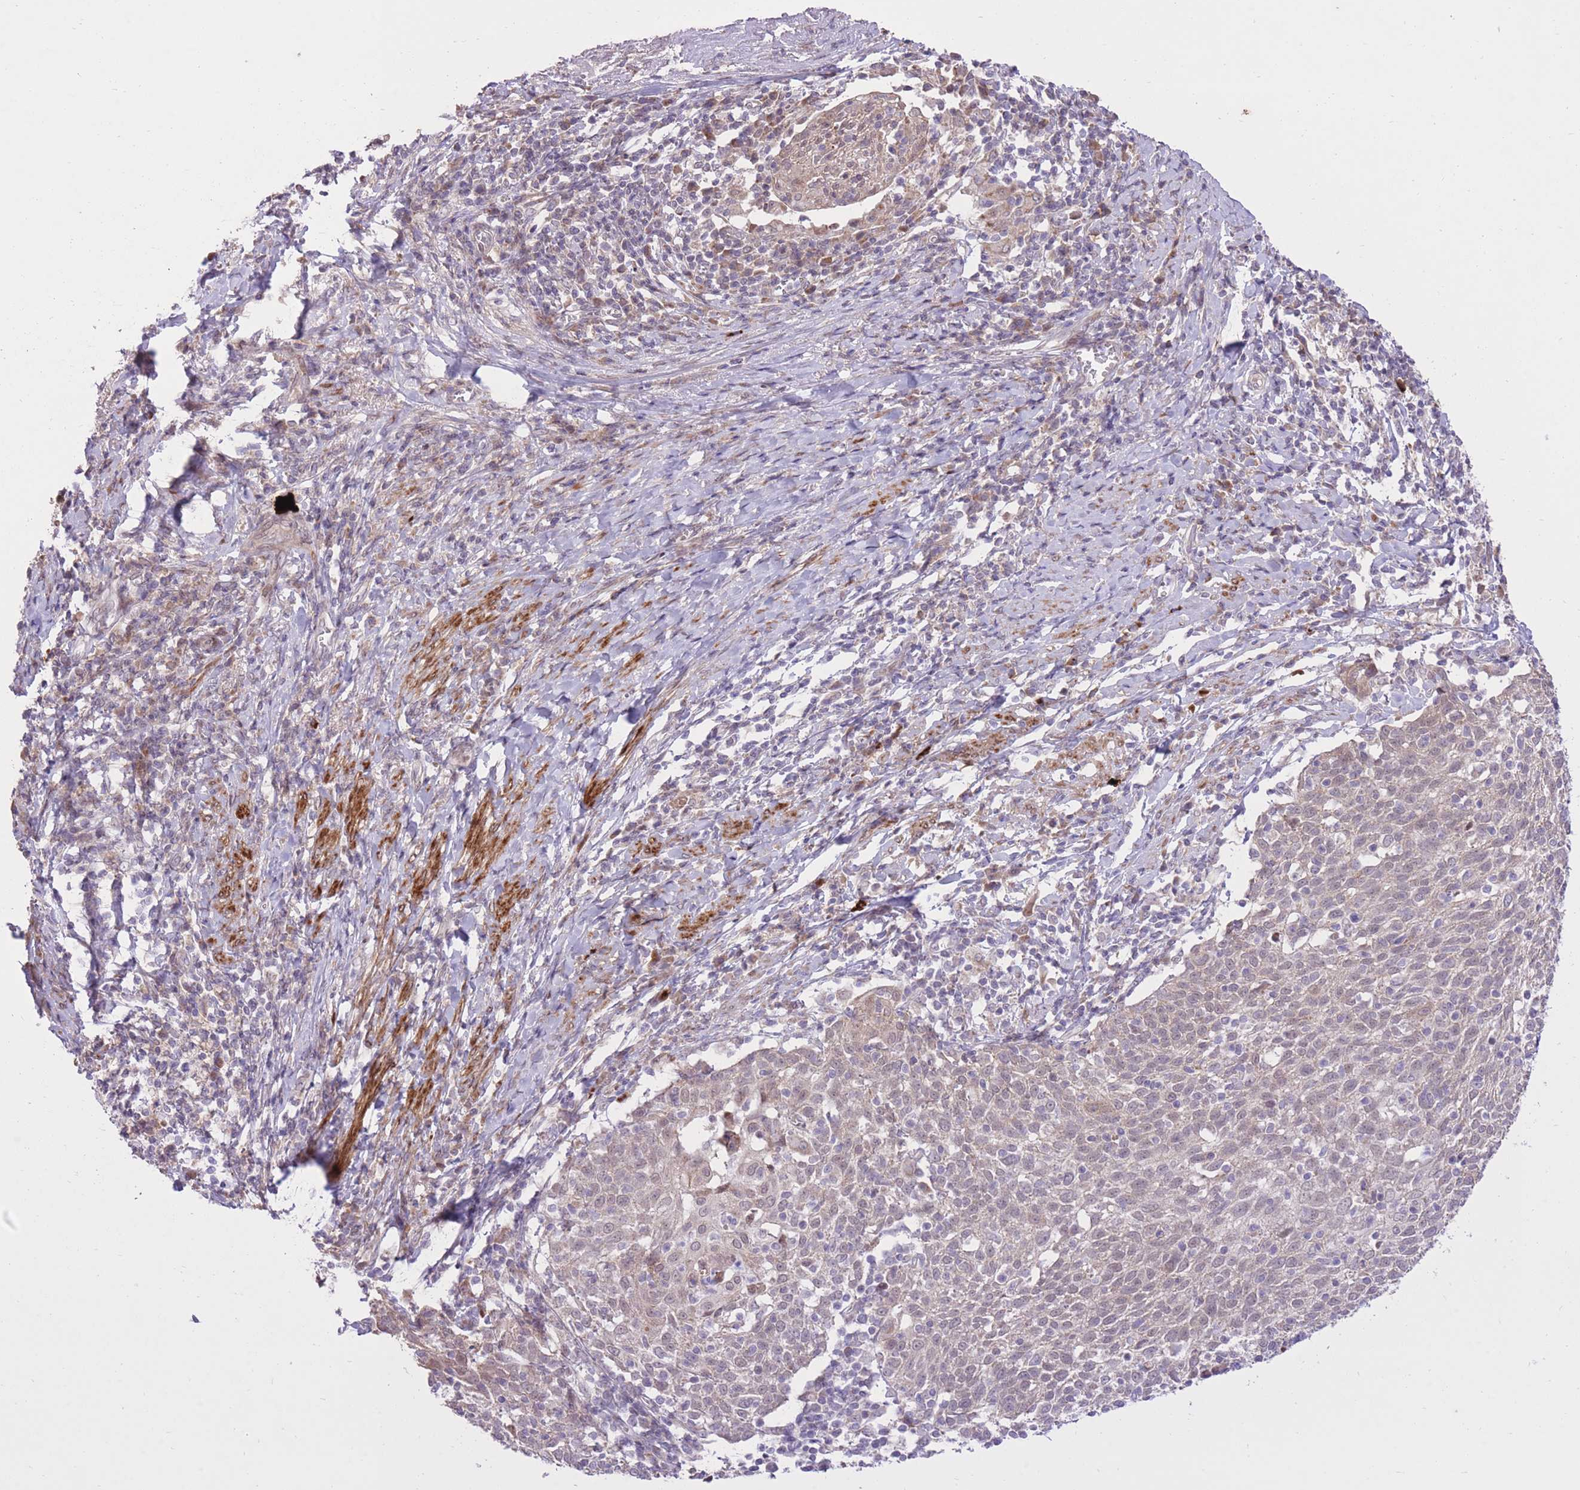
{"staining": {"intensity": "negative", "quantity": "none", "location": "none"}, "tissue": "cervical cancer", "cell_type": "Tumor cells", "image_type": "cancer", "snomed": [{"axis": "morphology", "description": "Squamous cell carcinoma, NOS"}, {"axis": "topography", "description": "Cervix"}], "caption": "The IHC histopathology image has no significant staining in tumor cells of squamous cell carcinoma (cervical) tissue. (IHC, brightfield microscopy, high magnification).", "gene": "SLC4A4", "patient": {"sex": "female", "age": 52}}